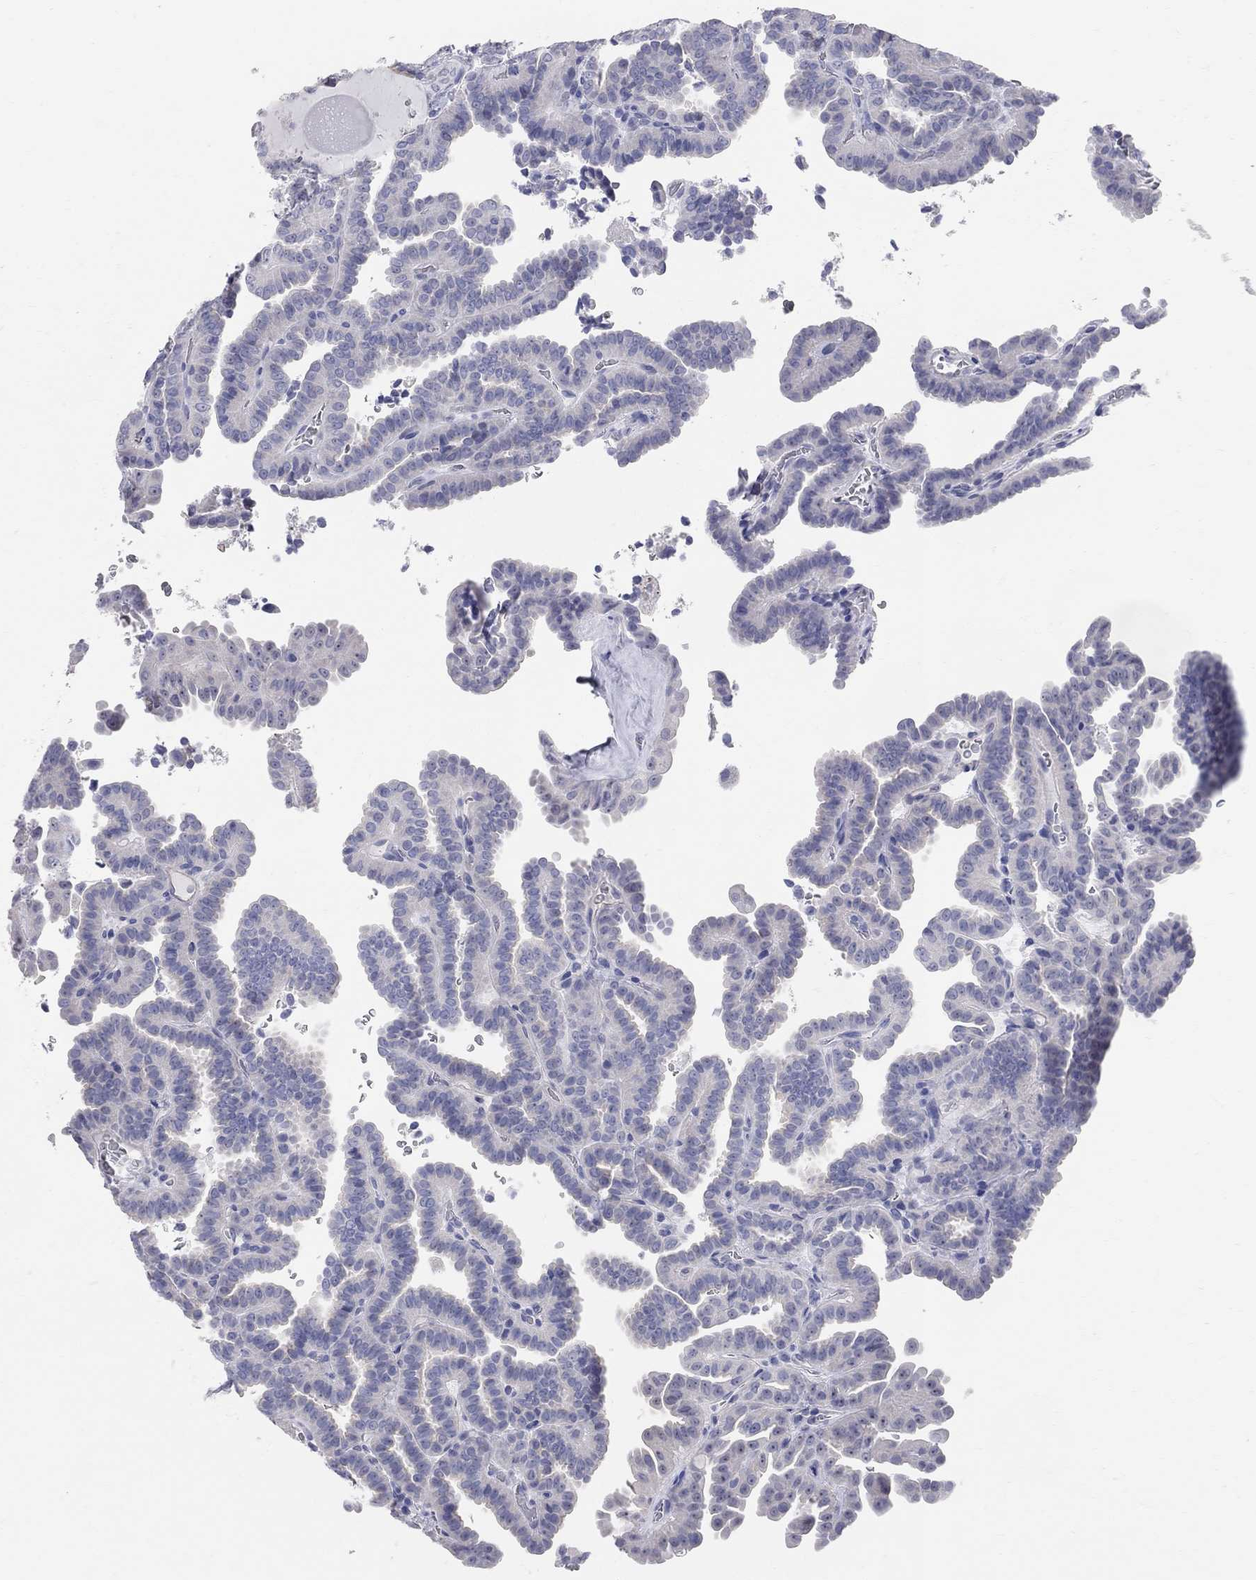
{"staining": {"intensity": "negative", "quantity": "none", "location": "none"}, "tissue": "thyroid cancer", "cell_type": "Tumor cells", "image_type": "cancer", "snomed": [{"axis": "morphology", "description": "Papillary adenocarcinoma, NOS"}, {"axis": "topography", "description": "Thyroid gland"}], "caption": "A high-resolution photomicrograph shows immunohistochemistry (IHC) staining of thyroid papillary adenocarcinoma, which demonstrates no significant staining in tumor cells.", "gene": "AOX1", "patient": {"sex": "female", "age": 39}}